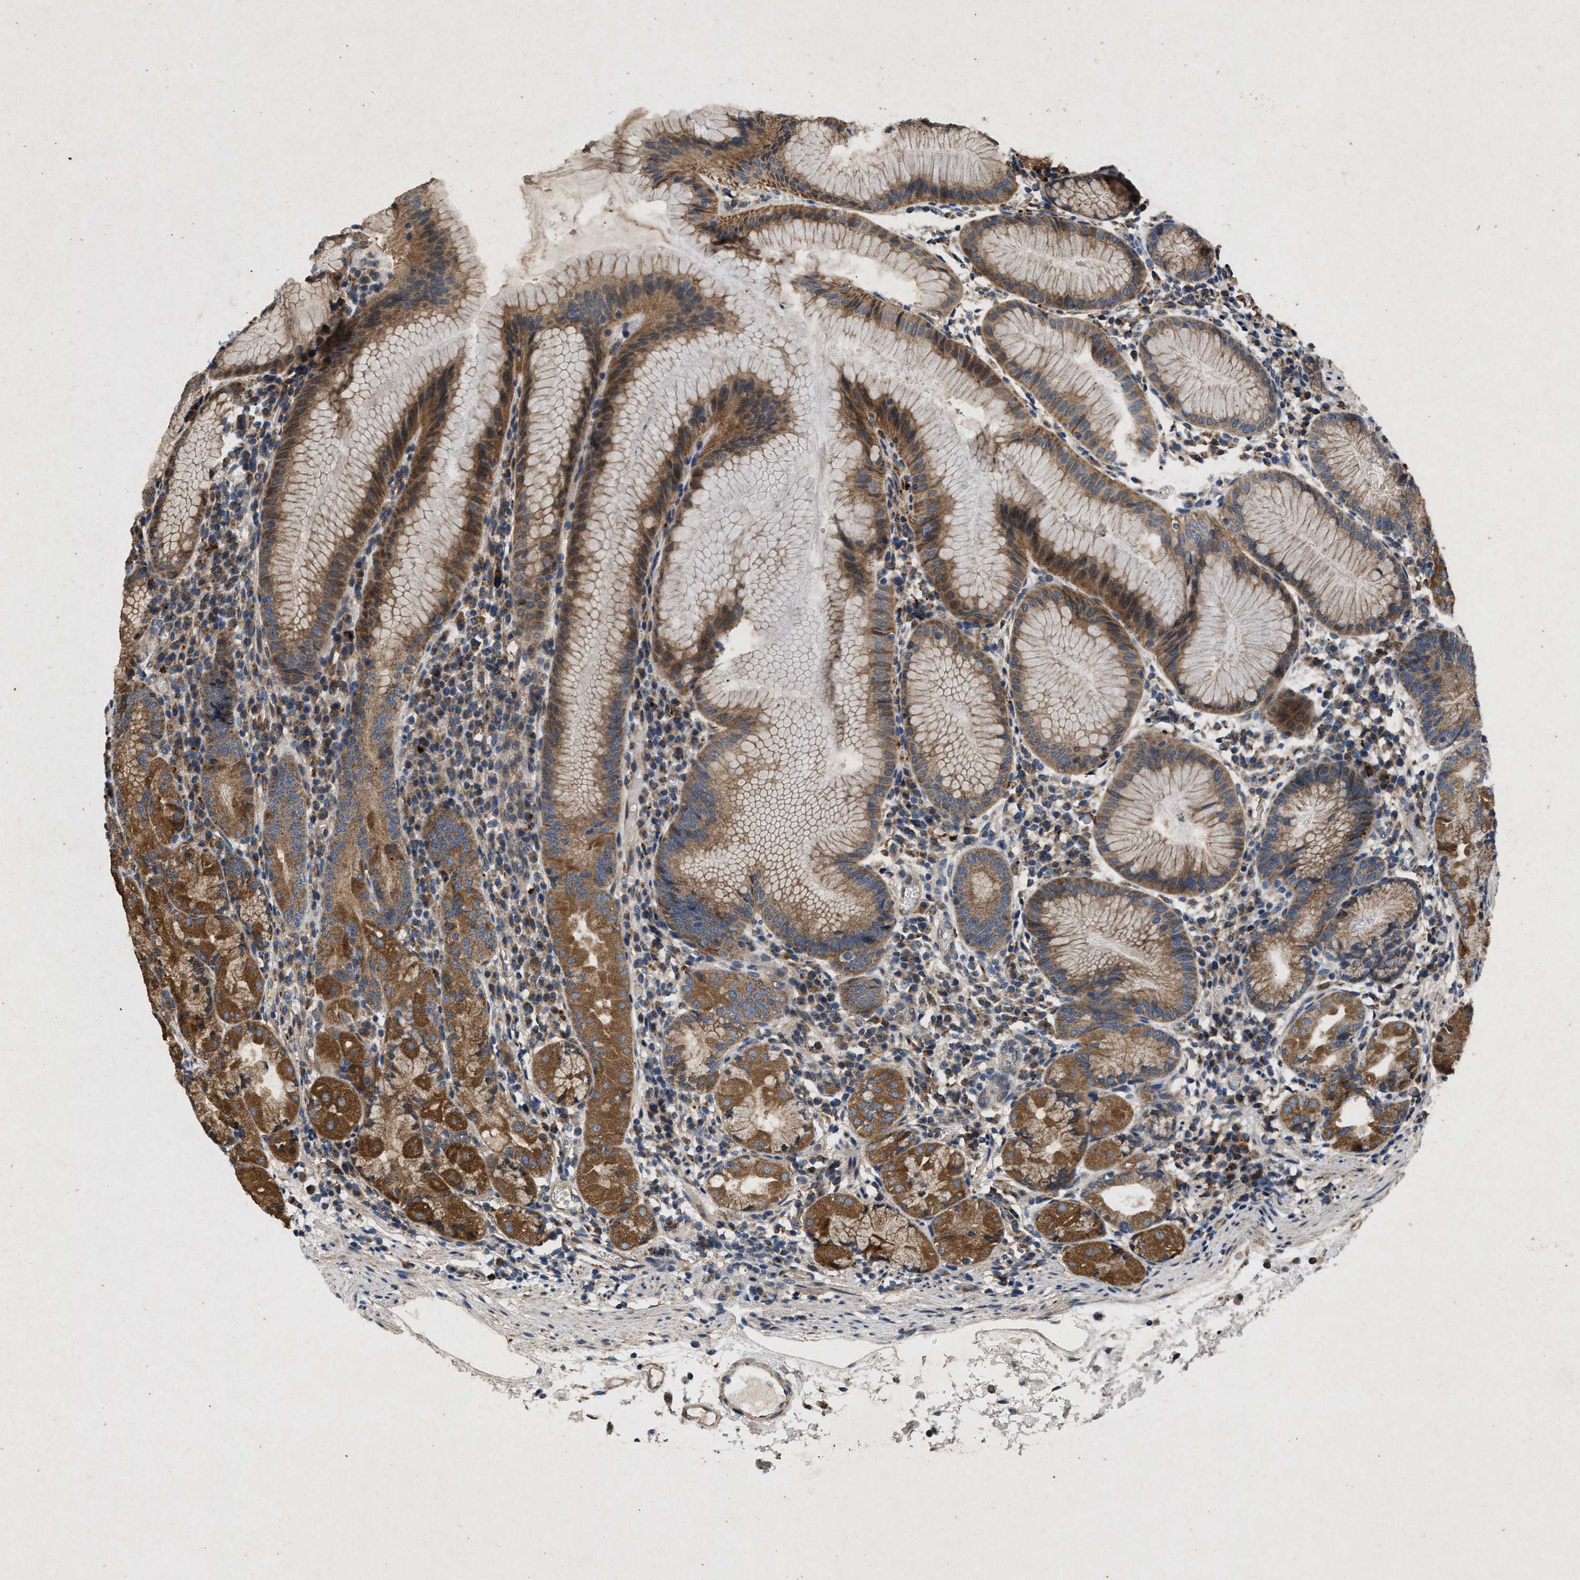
{"staining": {"intensity": "moderate", "quantity": ">75%", "location": "cytoplasmic/membranous"}, "tissue": "stomach", "cell_type": "Glandular cells", "image_type": "normal", "snomed": [{"axis": "morphology", "description": "Normal tissue, NOS"}, {"axis": "topography", "description": "Stomach"}, {"axis": "topography", "description": "Stomach, lower"}], "caption": "Immunohistochemistry (IHC) of normal stomach shows medium levels of moderate cytoplasmic/membranous positivity in approximately >75% of glandular cells.", "gene": "PRKG2", "patient": {"sex": "female", "age": 75}}